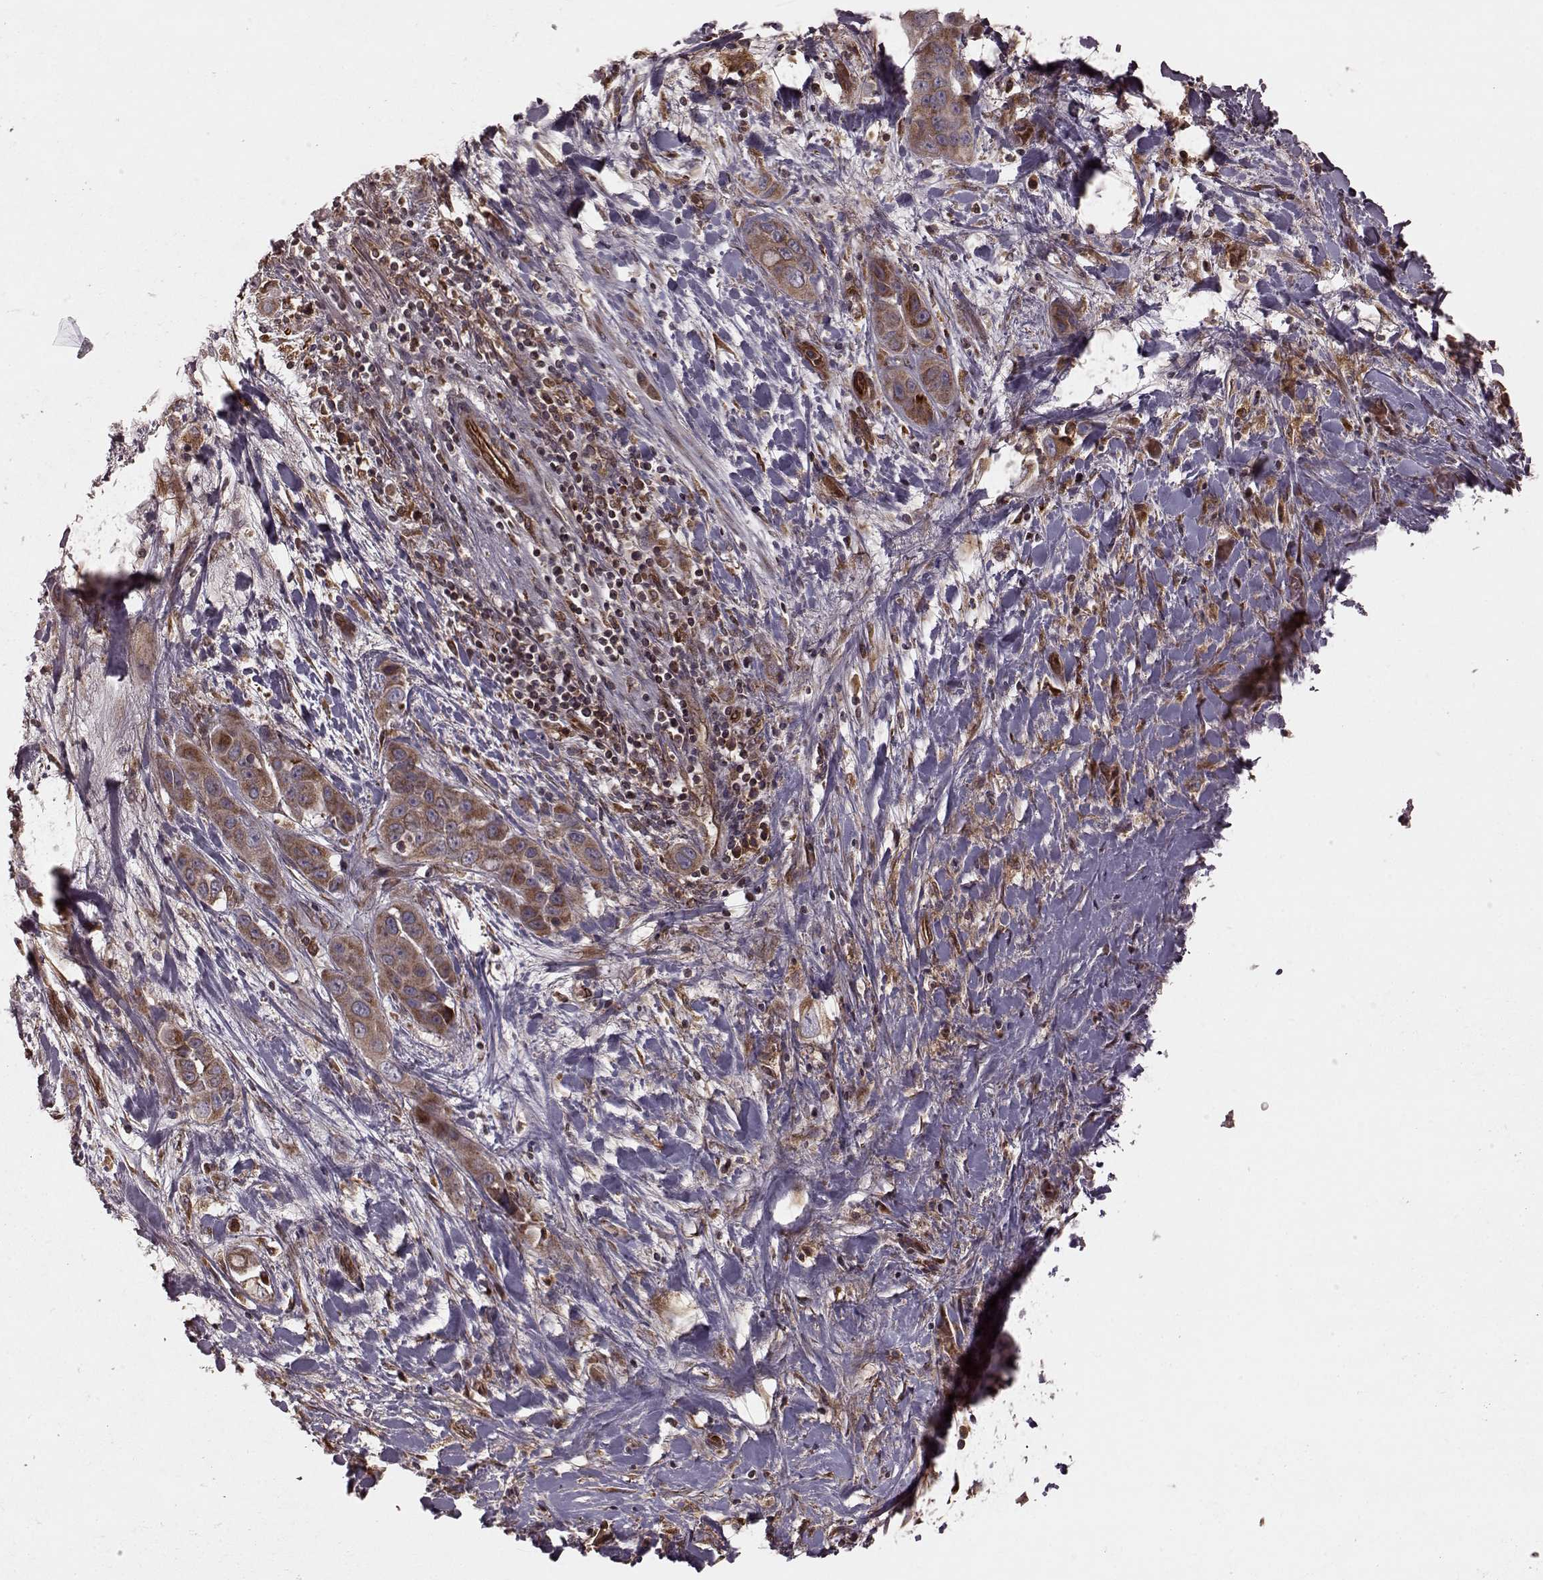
{"staining": {"intensity": "moderate", "quantity": ">75%", "location": "cytoplasmic/membranous"}, "tissue": "liver cancer", "cell_type": "Tumor cells", "image_type": "cancer", "snomed": [{"axis": "morphology", "description": "Cholangiocarcinoma"}, {"axis": "topography", "description": "Liver"}], "caption": "A high-resolution photomicrograph shows immunohistochemistry (IHC) staining of liver cancer, which demonstrates moderate cytoplasmic/membranous expression in about >75% of tumor cells.", "gene": "AGPAT1", "patient": {"sex": "female", "age": 52}}